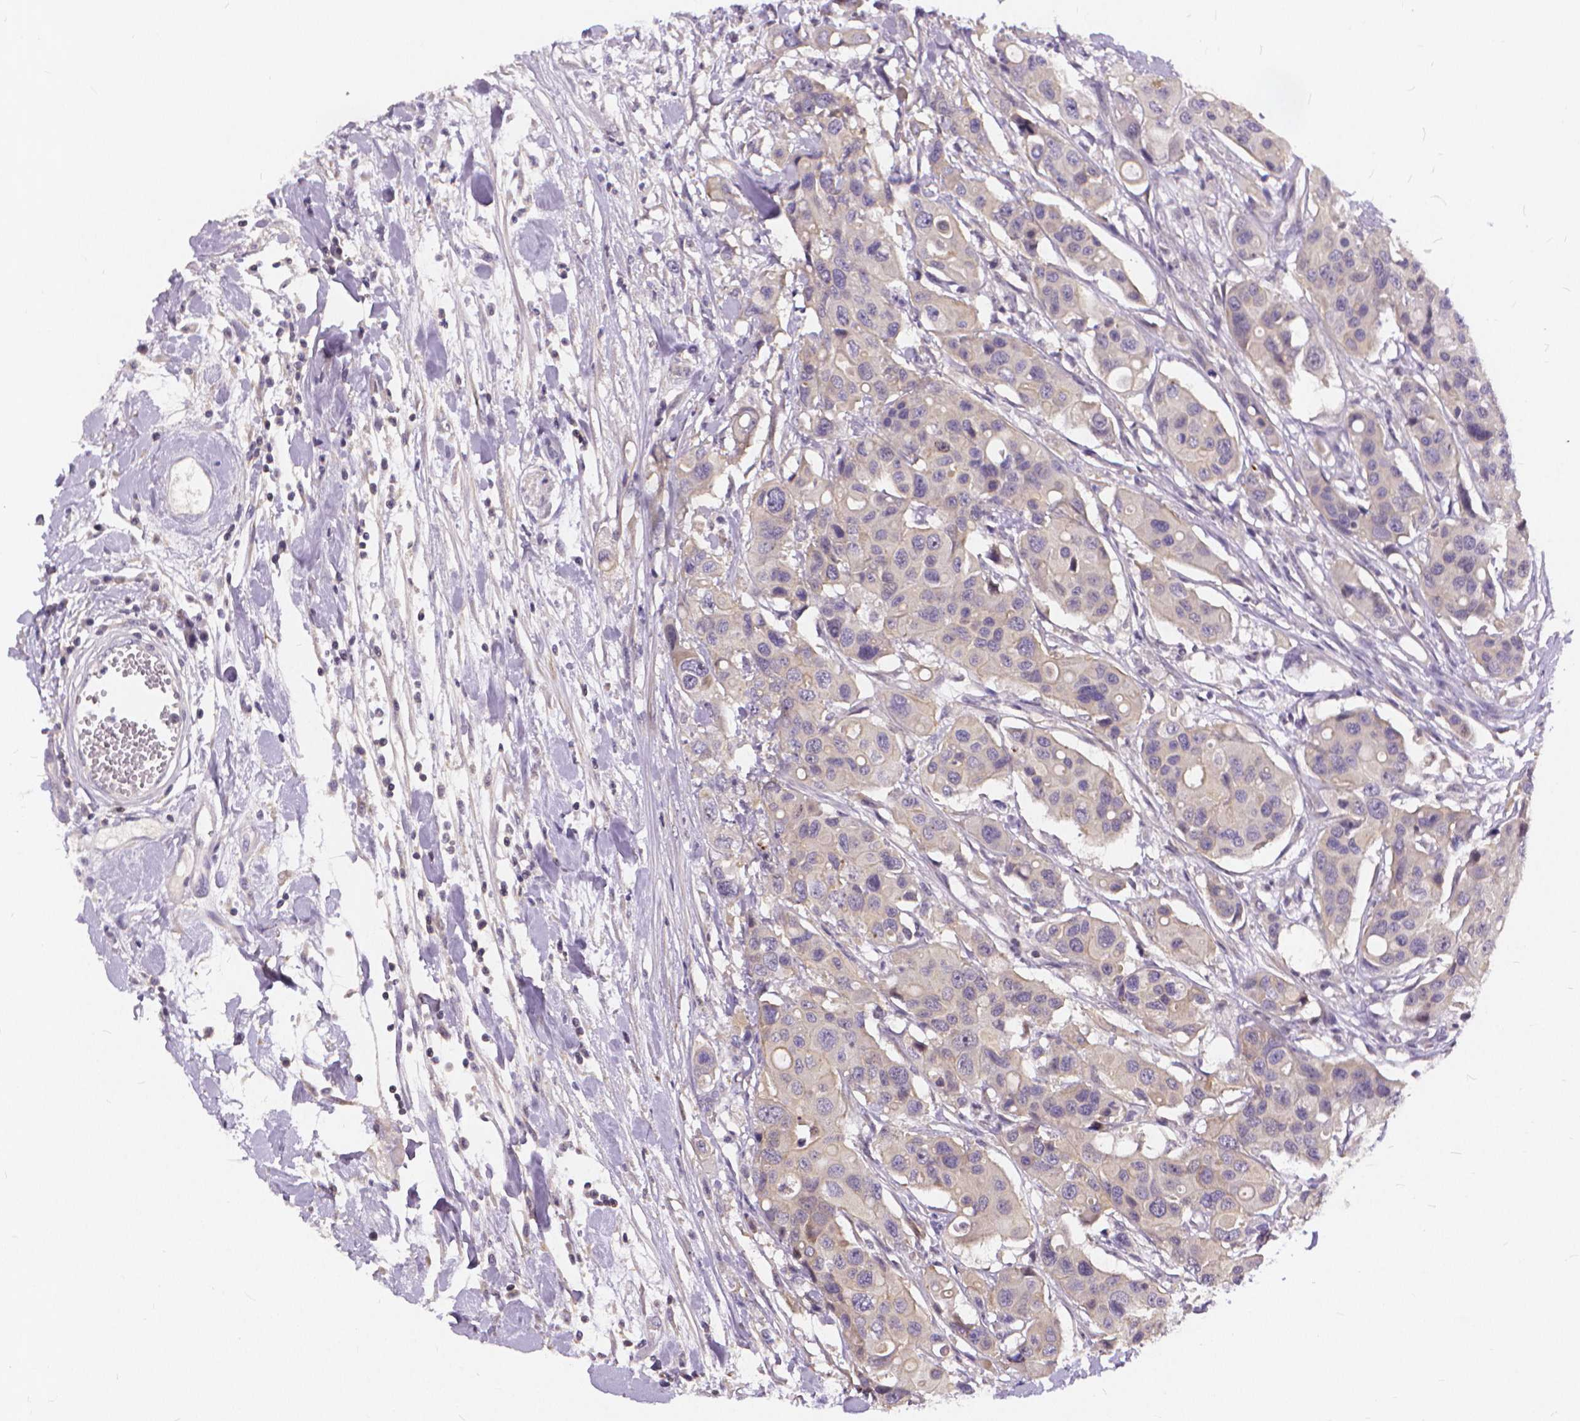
{"staining": {"intensity": "negative", "quantity": "none", "location": "none"}, "tissue": "colorectal cancer", "cell_type": "Tumor cells", "image_type": "cancer", "snomed": [{"axis": "morphology", "description": "Adenocarcinoma, NOS"}, {"axis": "topography", "description": "Colon"}], "caption": "A photomicrograph of human colorectal cancer (adenocarcinoma) is negative for staining in tumor cells.", "gene": "GLRB", "patient": {"sex": "male", "age": 77}}